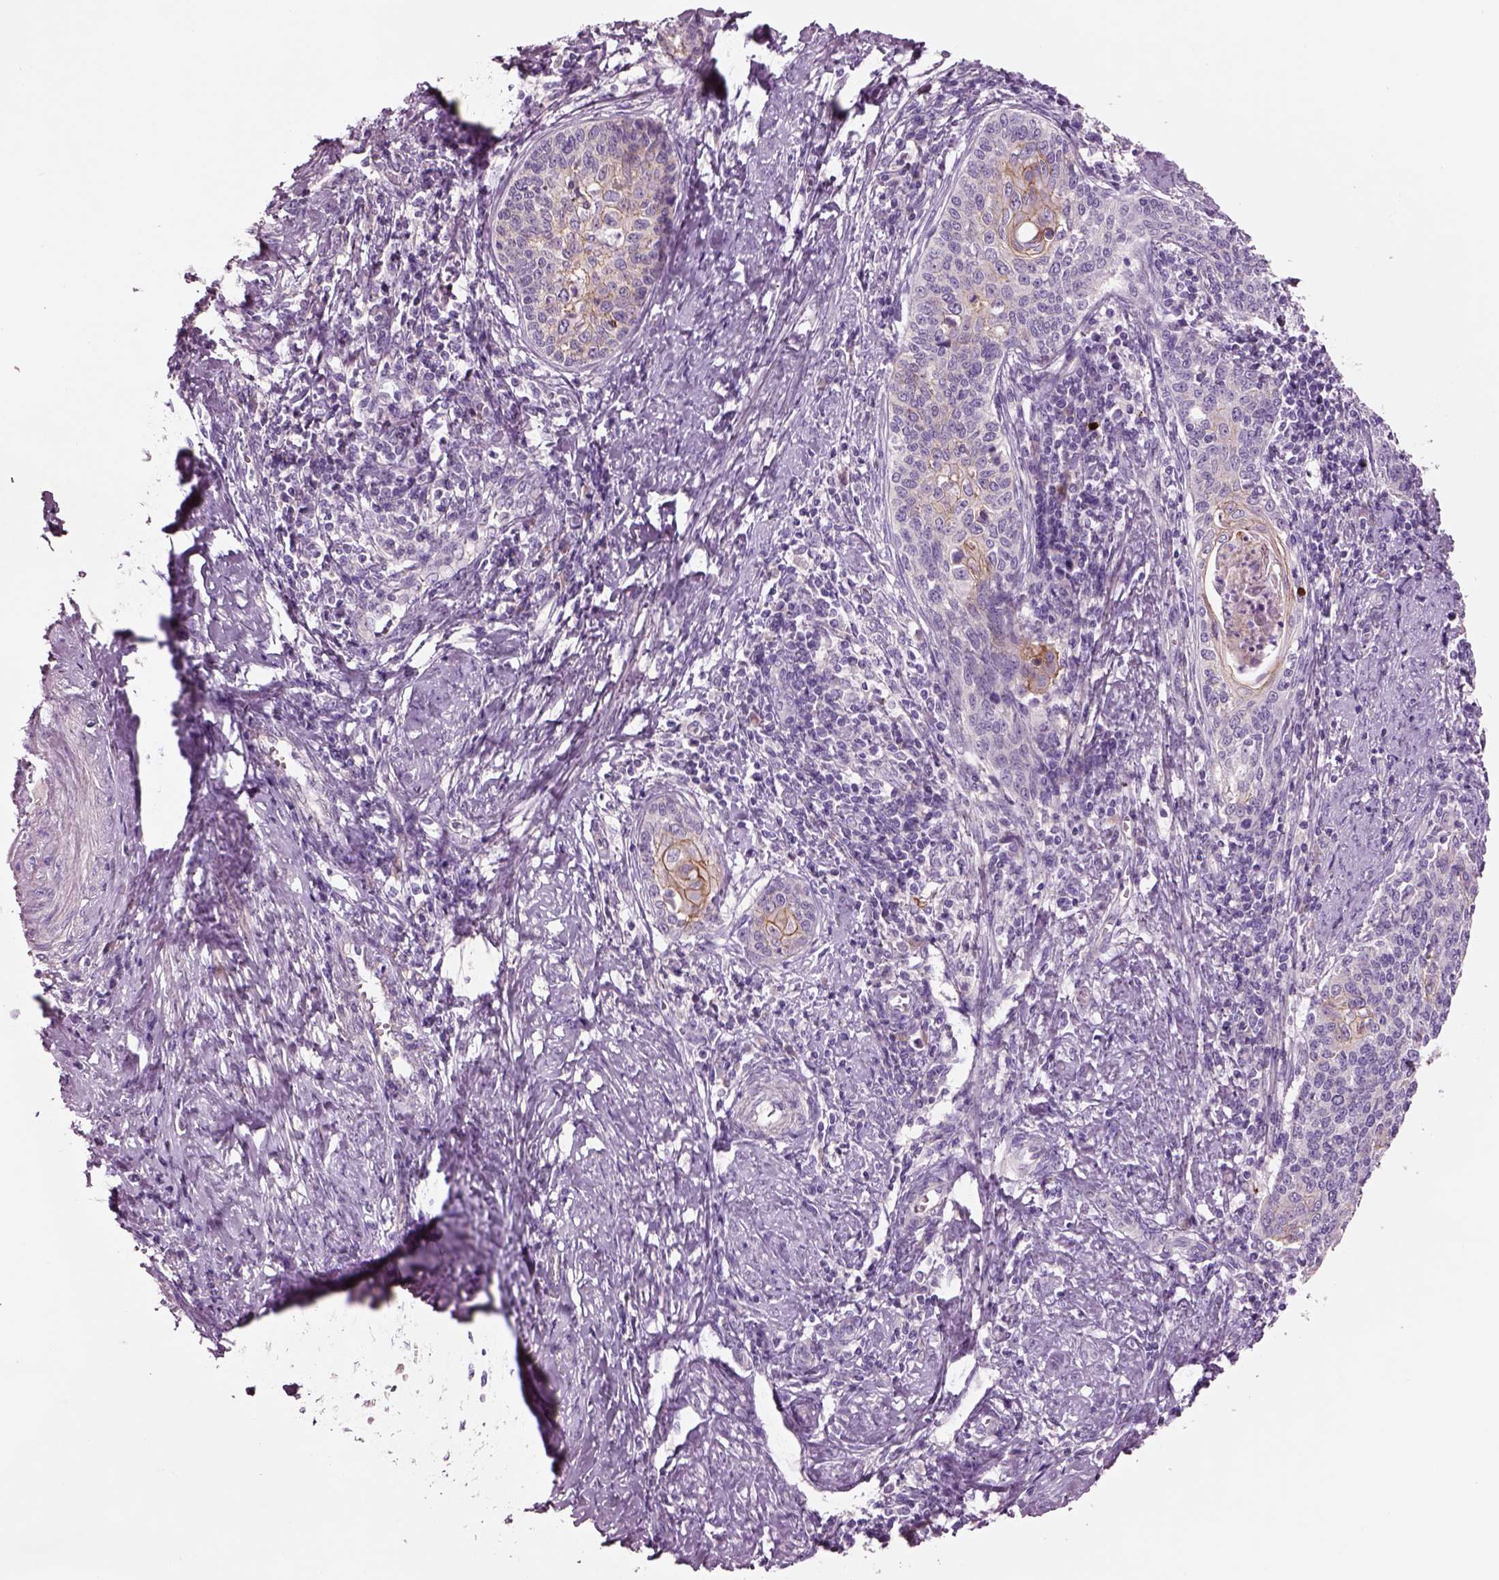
{"staining": {"intensity": "weak", "quantity": "<25%", "location": "cytoplasmic/membranous"}, "tissue": "cervical cancer", "cell_type": "Tumor cells", "image_type": "cancer", "snomed": [{"axis": "morphology", "description": "Squamous cell carcinoma, NOS"}, {"axis": "topography", "description": "Cervix"}], "caption": "Micrograph shows no significant protein expression in tumor cells of squamous cell carcinoma (cervical).", "gene": "PLPP7", "patient": {"sex": "female", "age": 39}}